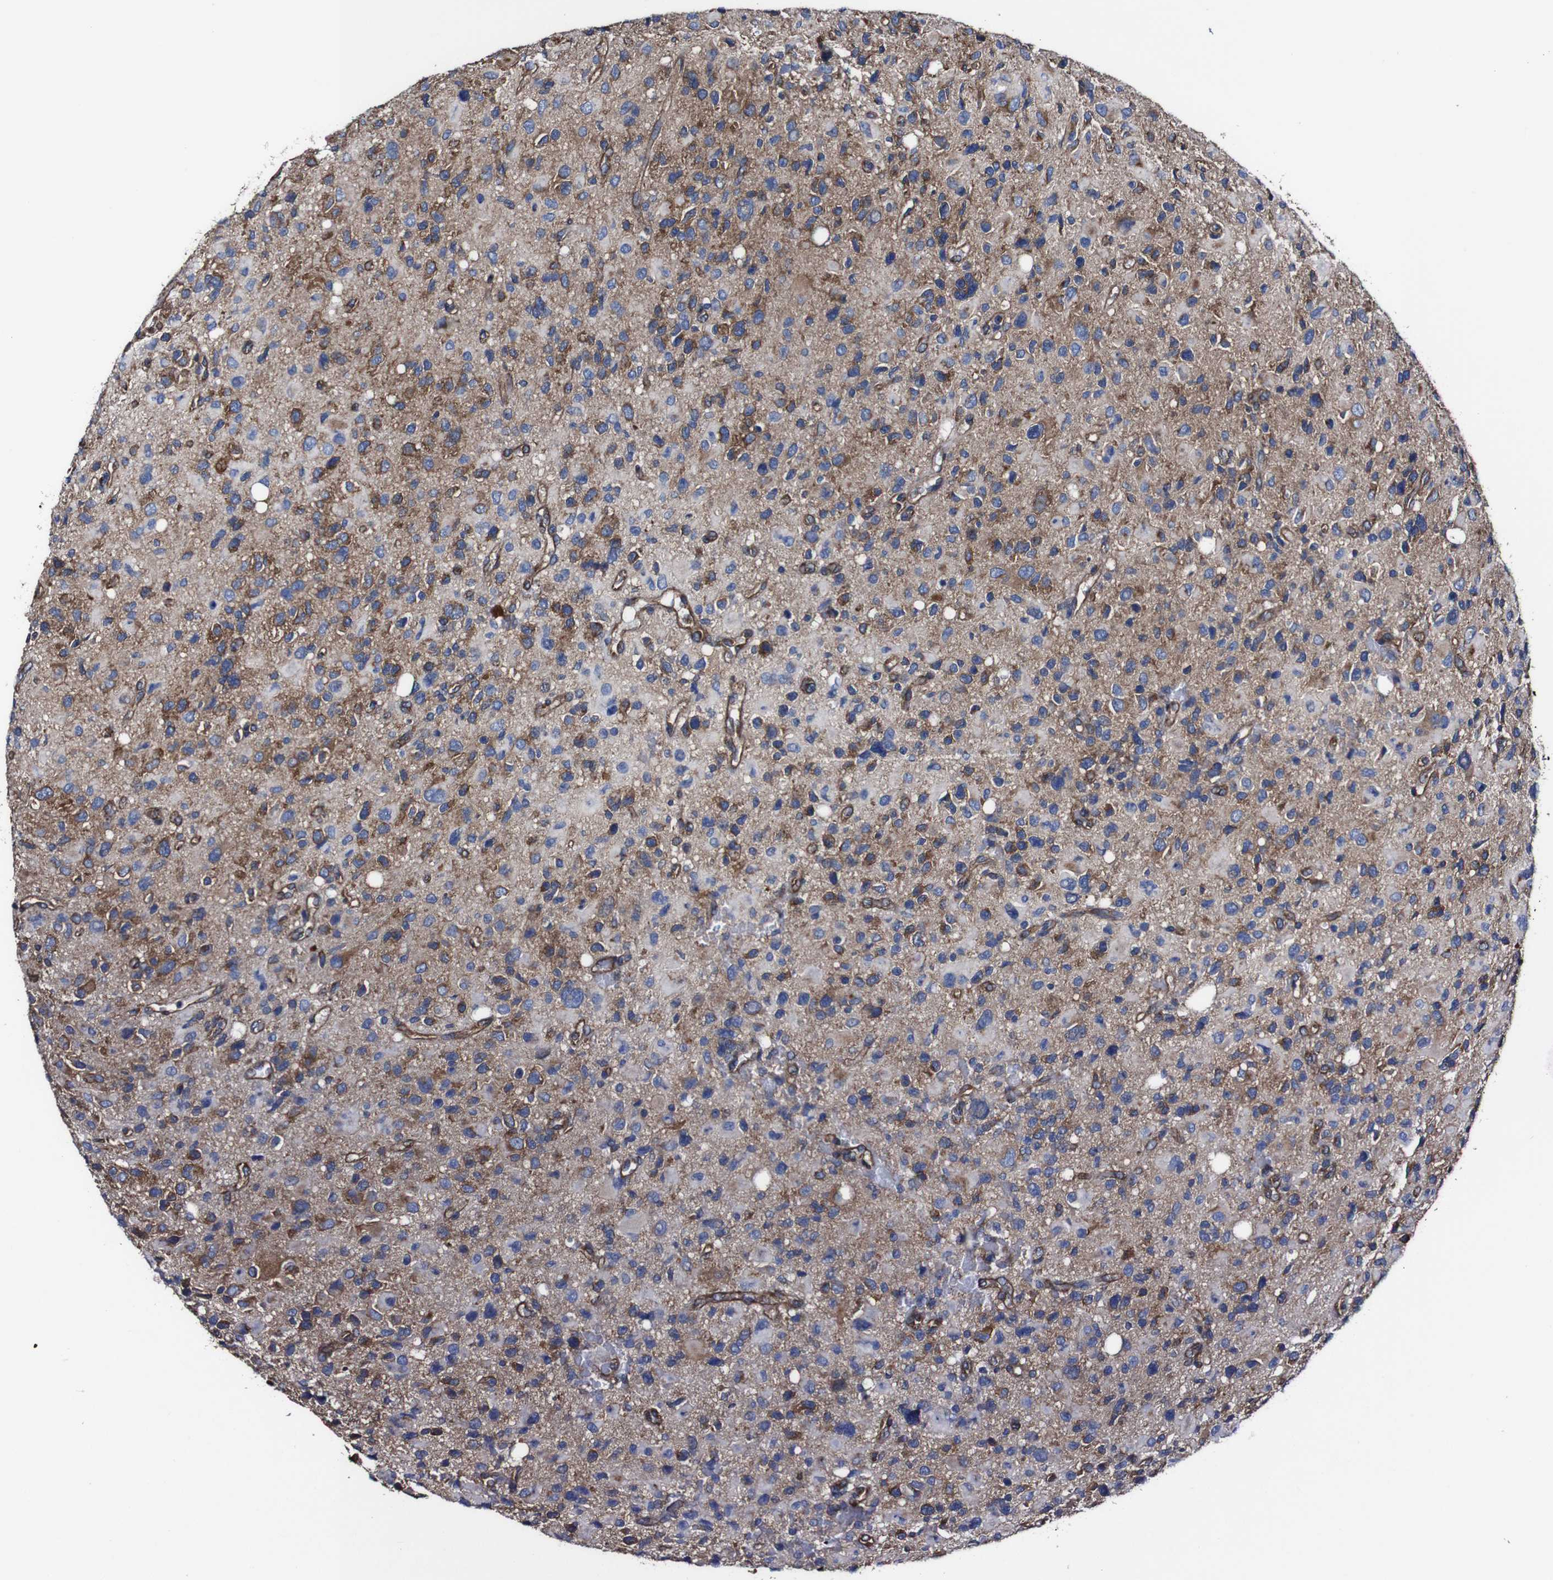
{"staining": {"intensity": "moderate", "quantity": "25%-75%", "location": "cytoplasmic/membranous,nuclear"}, "tissue": "glioma", "cell_type": "Tumor cells", "image_type": "cancer", "snomed": [{"axis": "morphology", "description": "Glioma, malignant, High grade"}, {"axis": "topography", "description": "Brain"}], "caption": "Human glioma stained with a protein marker reveals moderate staining in tumor cells.", "gene": "CSF1R", "patient": {"sex": "male", "age": 48}}